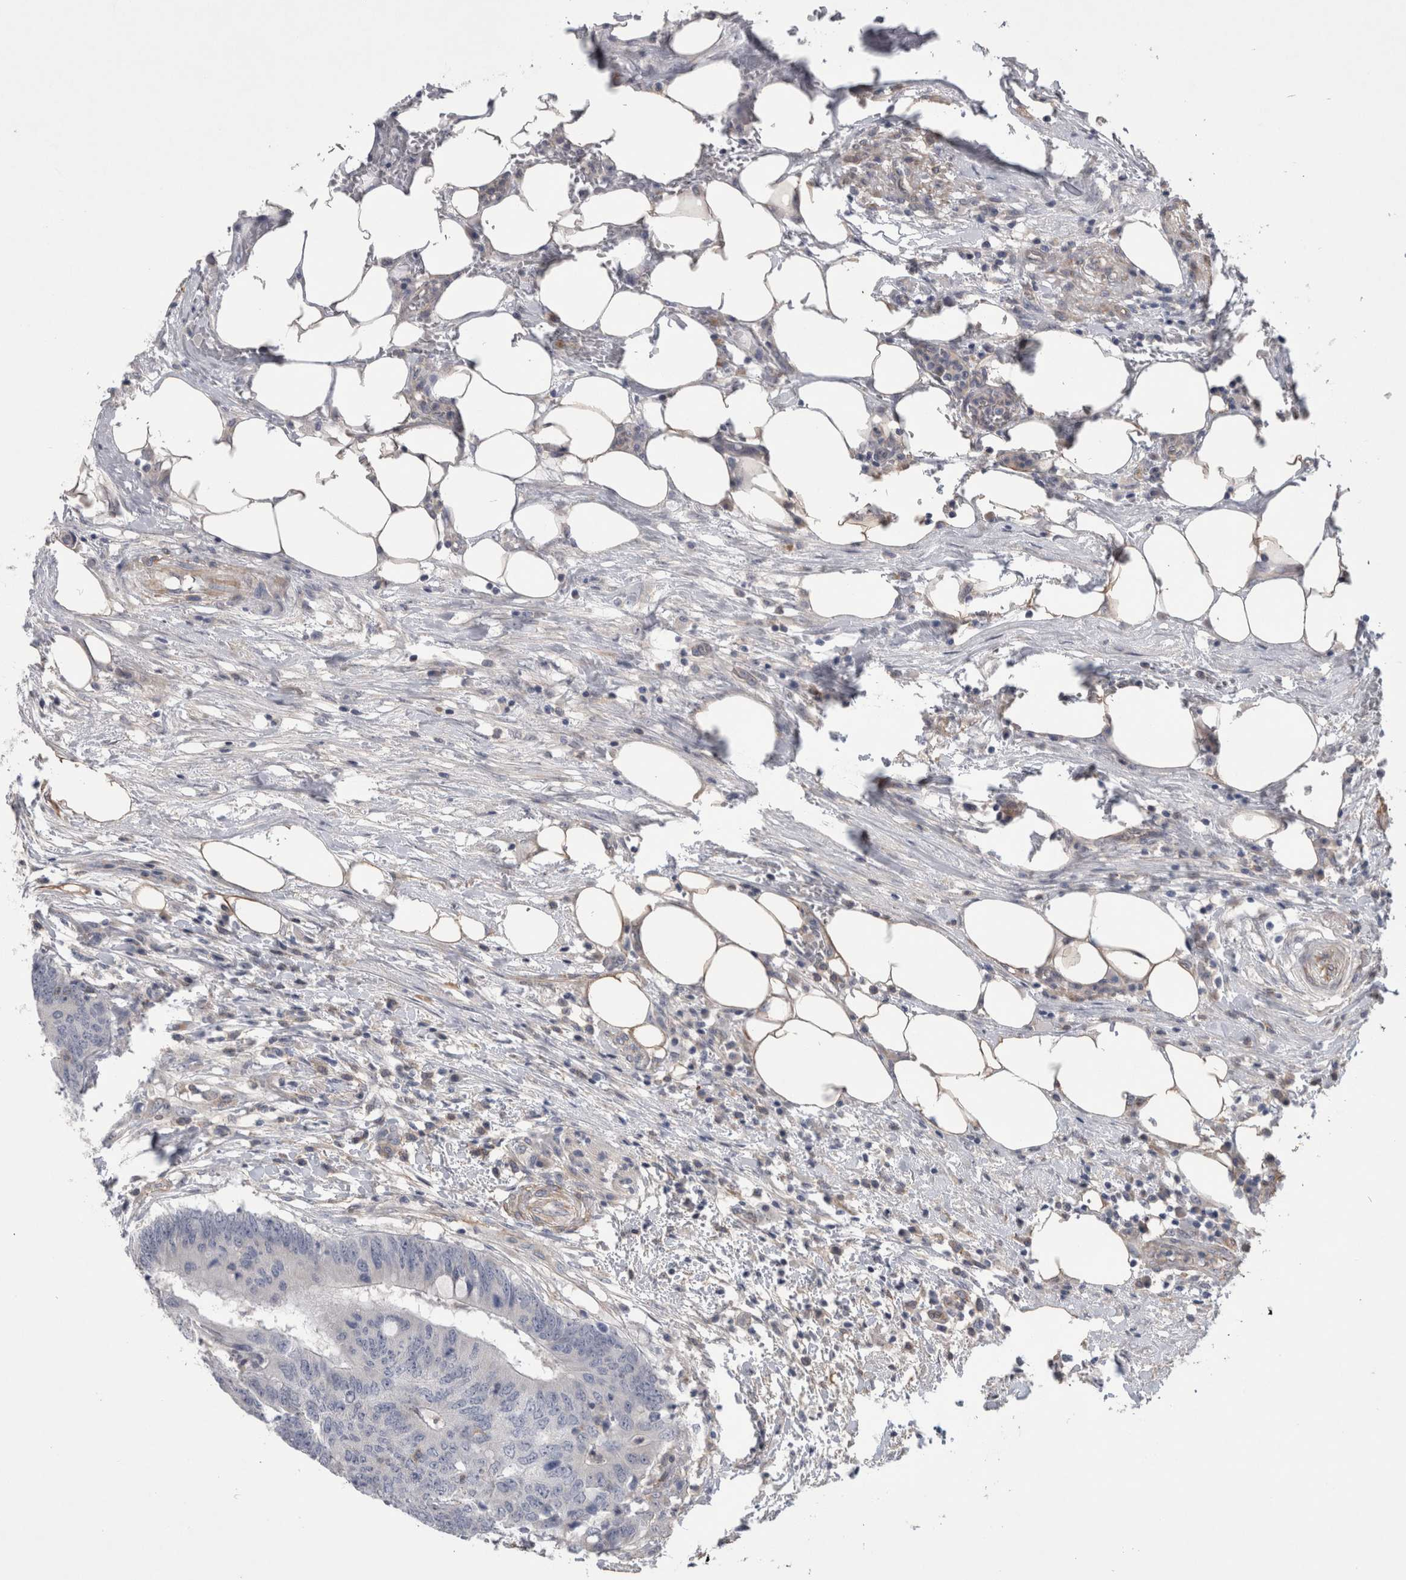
{"staining": {"intensity": "negative", "quantity": "none", "location": "none"}, "tissue": "colorectal cancer", "cell_type": "Tumor cells", "image_type": "cancer", "snomed": [{"axis": "morphology", "description": "Adenocarcinoma, NOS"}, {"axis": "topography", "description": "Colon"}], "caption": "This is an immunohistochemistry (IHC) micrograph of human colorectal adenocarcinoma. There is no staining in tumor cells.", "gene": "ANKFY1", "patient": {"sex": "male", "age": 56}}